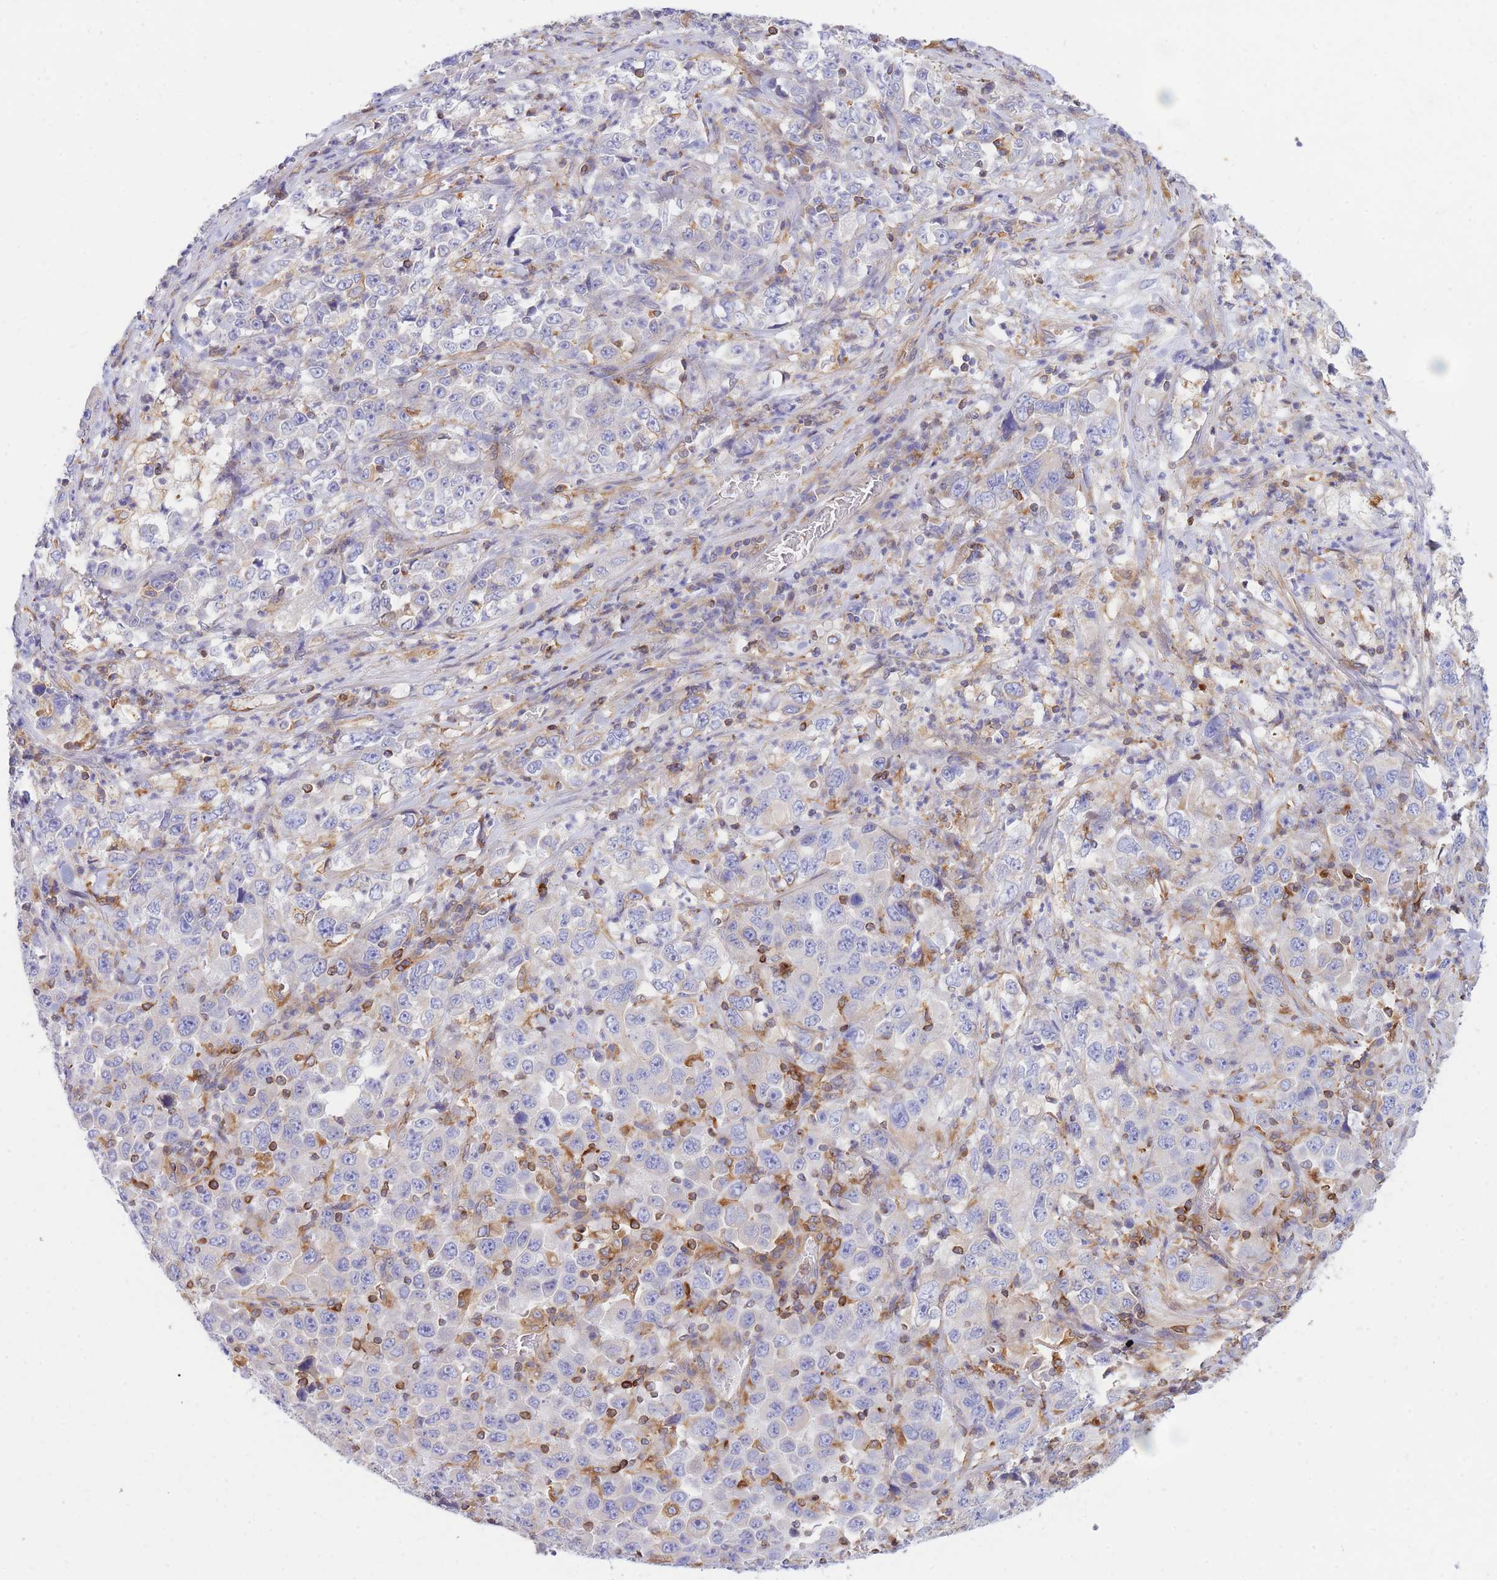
{"staining": {"intensity": "negative", "quantity": "none", "location": "none"}, "tissue": "stomach cancer", "cell_type": "Tumor cells", "image_type": "cancer", "snomed": [{"axis": "morphology", "description": "Normal tissue, NOS"}, {"axis": "morphology", "description": "Adenocarcinoma, NOS"}, {"axis": "topography", "description": "Stomach, upper"}, {"axis": "topography", "description": "Stomach"}], "caption": "DAB (3,3'-diaminobenzidine) immunohistochemical staining of stomach cancer (adenocarcinoma) shows no significant expression in tumor cells. Nuclei are stained in blue.", "gene": "REM1", "patient": {"sex": "male", "age": 59}}